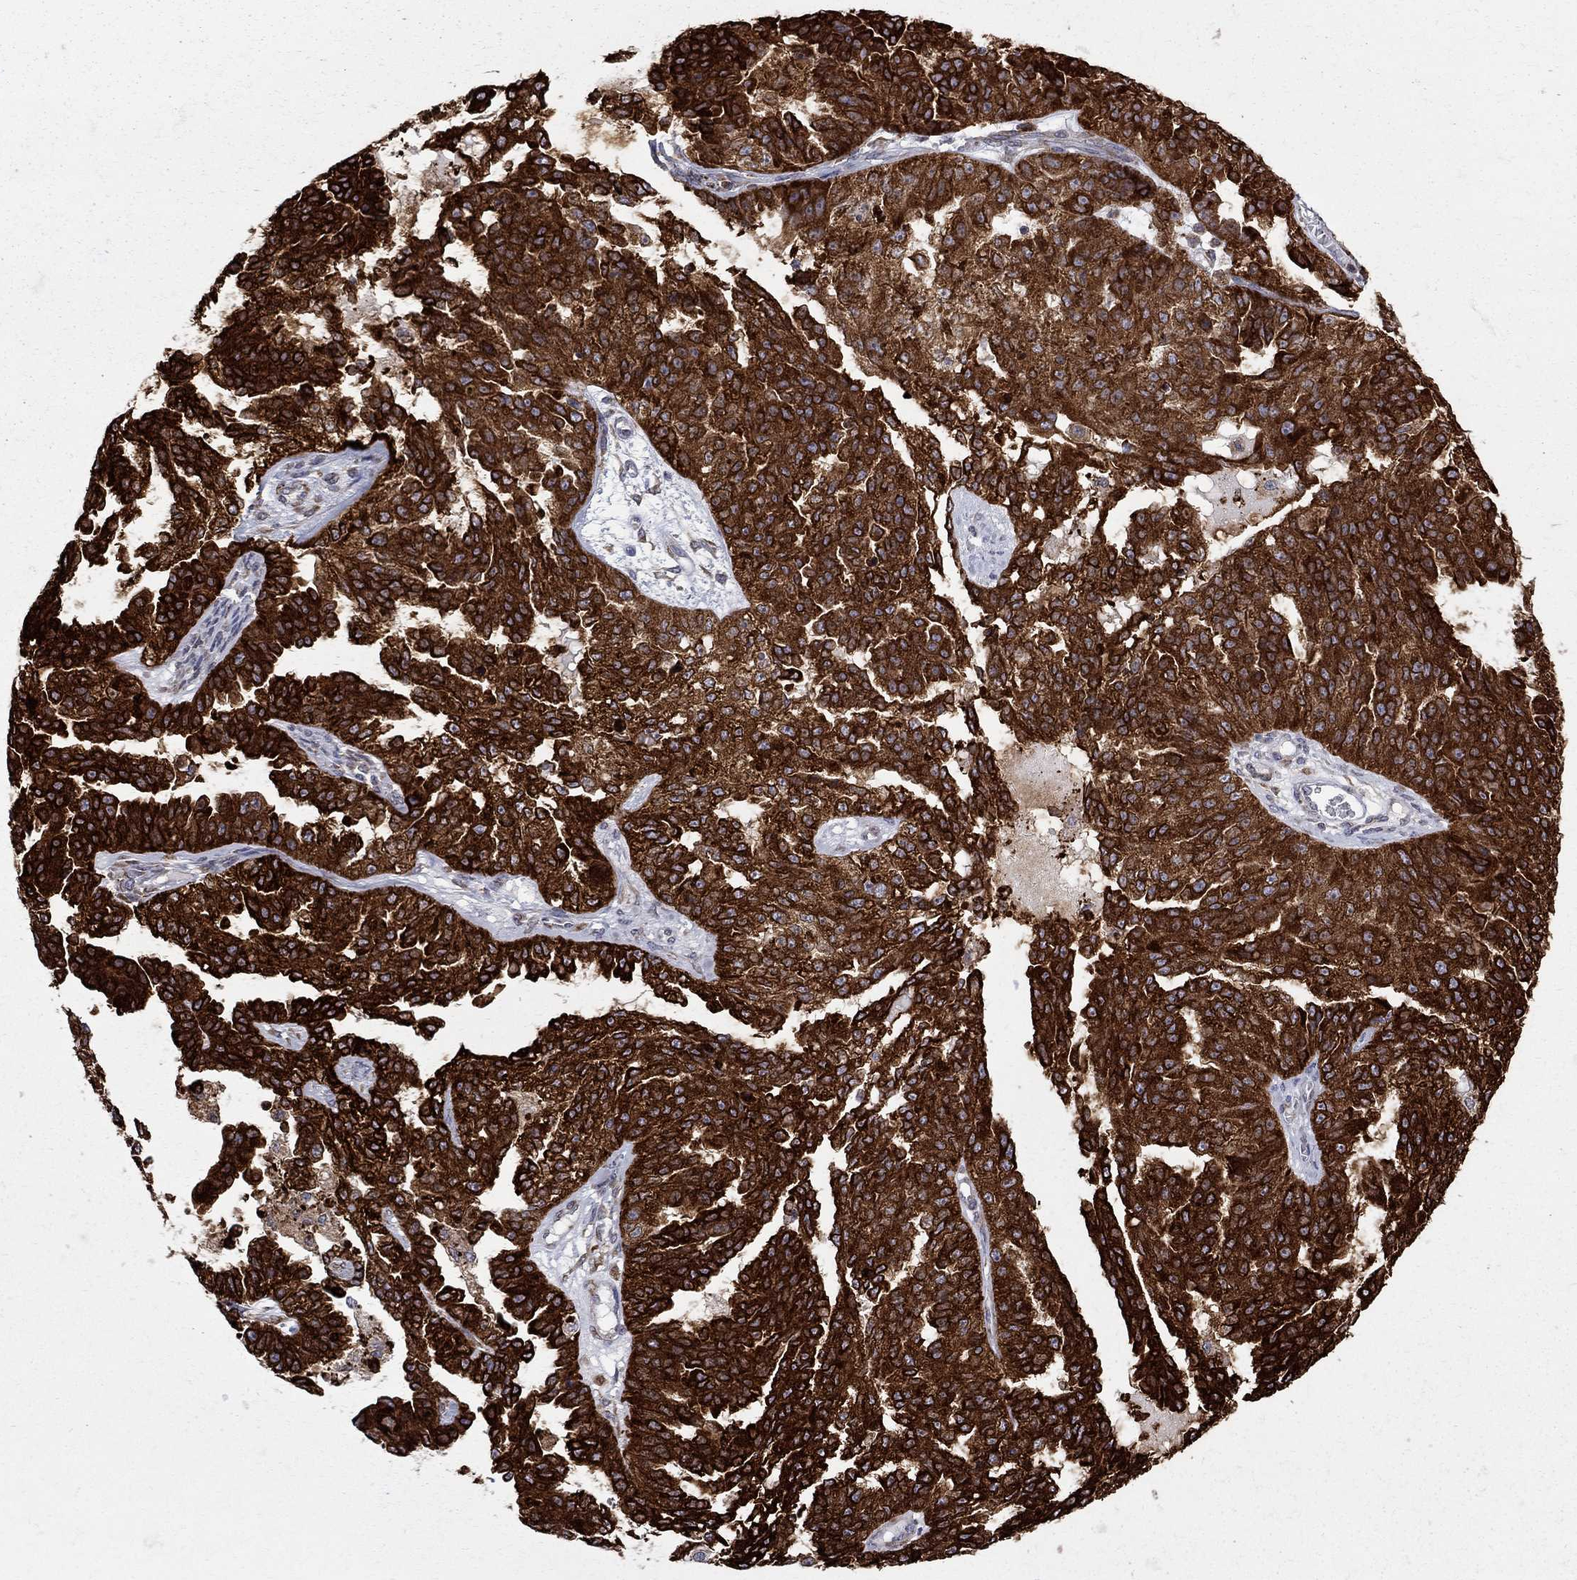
{"staining": {"intensity": "strong", "quantity": ">75%", "location": "cytoplasmic/membranous"}, "tissue": "ovarian cancer", "cell_type": "Tumor cells", "image_type": "cancer", "snomed": [{"axis": "morphology", "description": "Cystadenocarcinoma, serous, NOS"}, {"axis": "topography", "description": "Ovary"}], "caption": "High-magnification brightfield microscopy of ovarian cancer (serous cystadenocarcinoma) stained with DAB (3,3'-diaminobenzidine) (brown) and counterstained with hematoxylin (blue). tumor cells exhibit strong cytoplasmic/membranous positivity is present in approximately>75% of cells.", "gene": "CAB39L", "patient": {"sex": "female", "age": 58}}